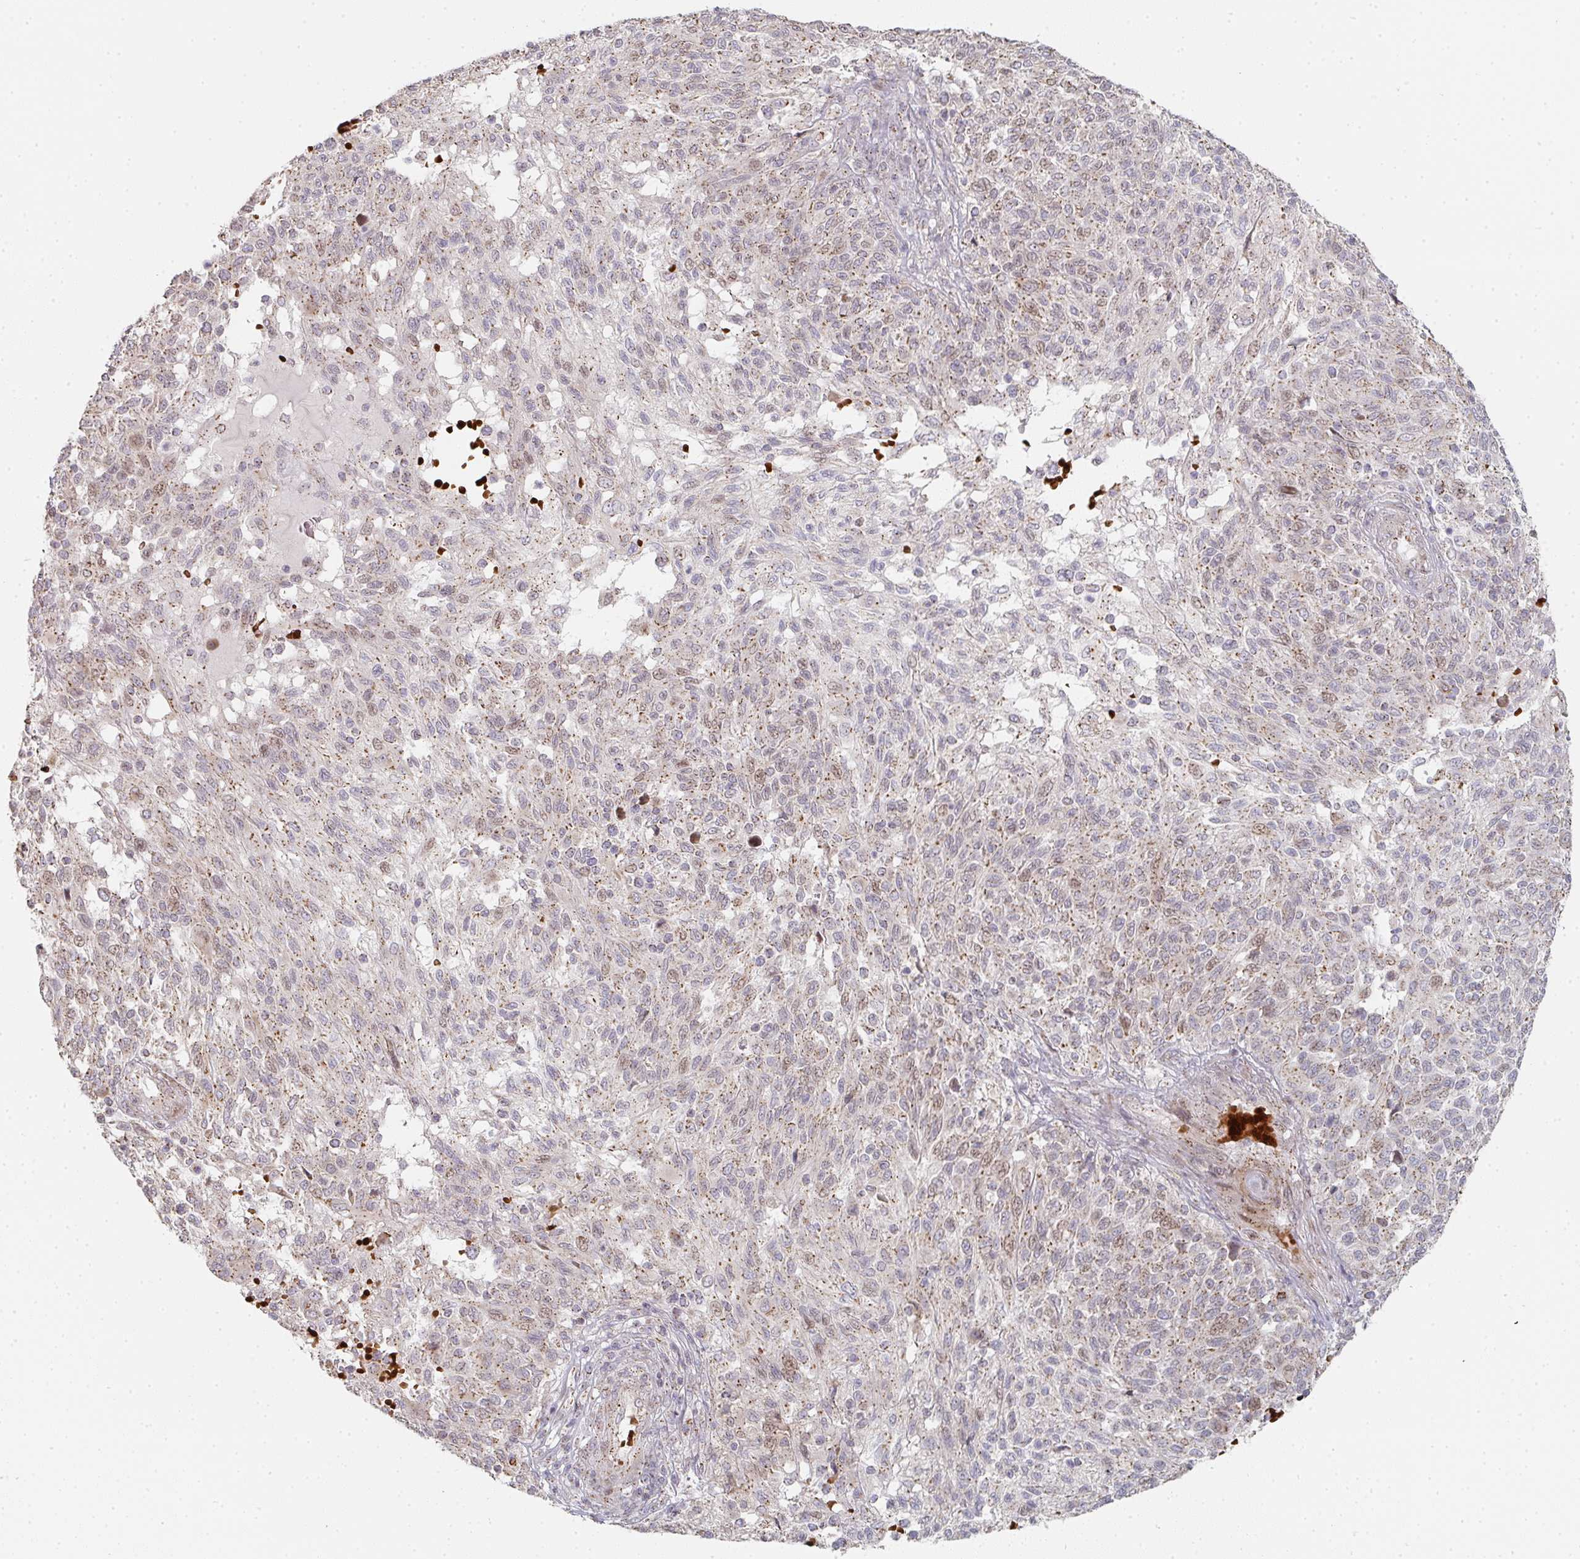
{"staining": {"intensity": "moderate", "quantity": ">75%", "location": "cytoplasmic/membranous"}, "tissue": "melanoma", "cell_type": "Tumor cells", "image_type": "cancer", "snomed": [{"axis": "morphology", "description": "Malignant melanoma, NOS"}, {"axis": "topography", "description": "Skin"}], "caption": "IHC histopathology image of neoplastic tissue: malignant melanoma stained using IHC reveals medium levels of moderate protein expression localized specifically in the cytoplasmic/membranous of tumor cells, appearing as a cytoplasmic/membranous brown color.", "gene": "ZNF526", "patient": {"sex": "male", "age": 66}}